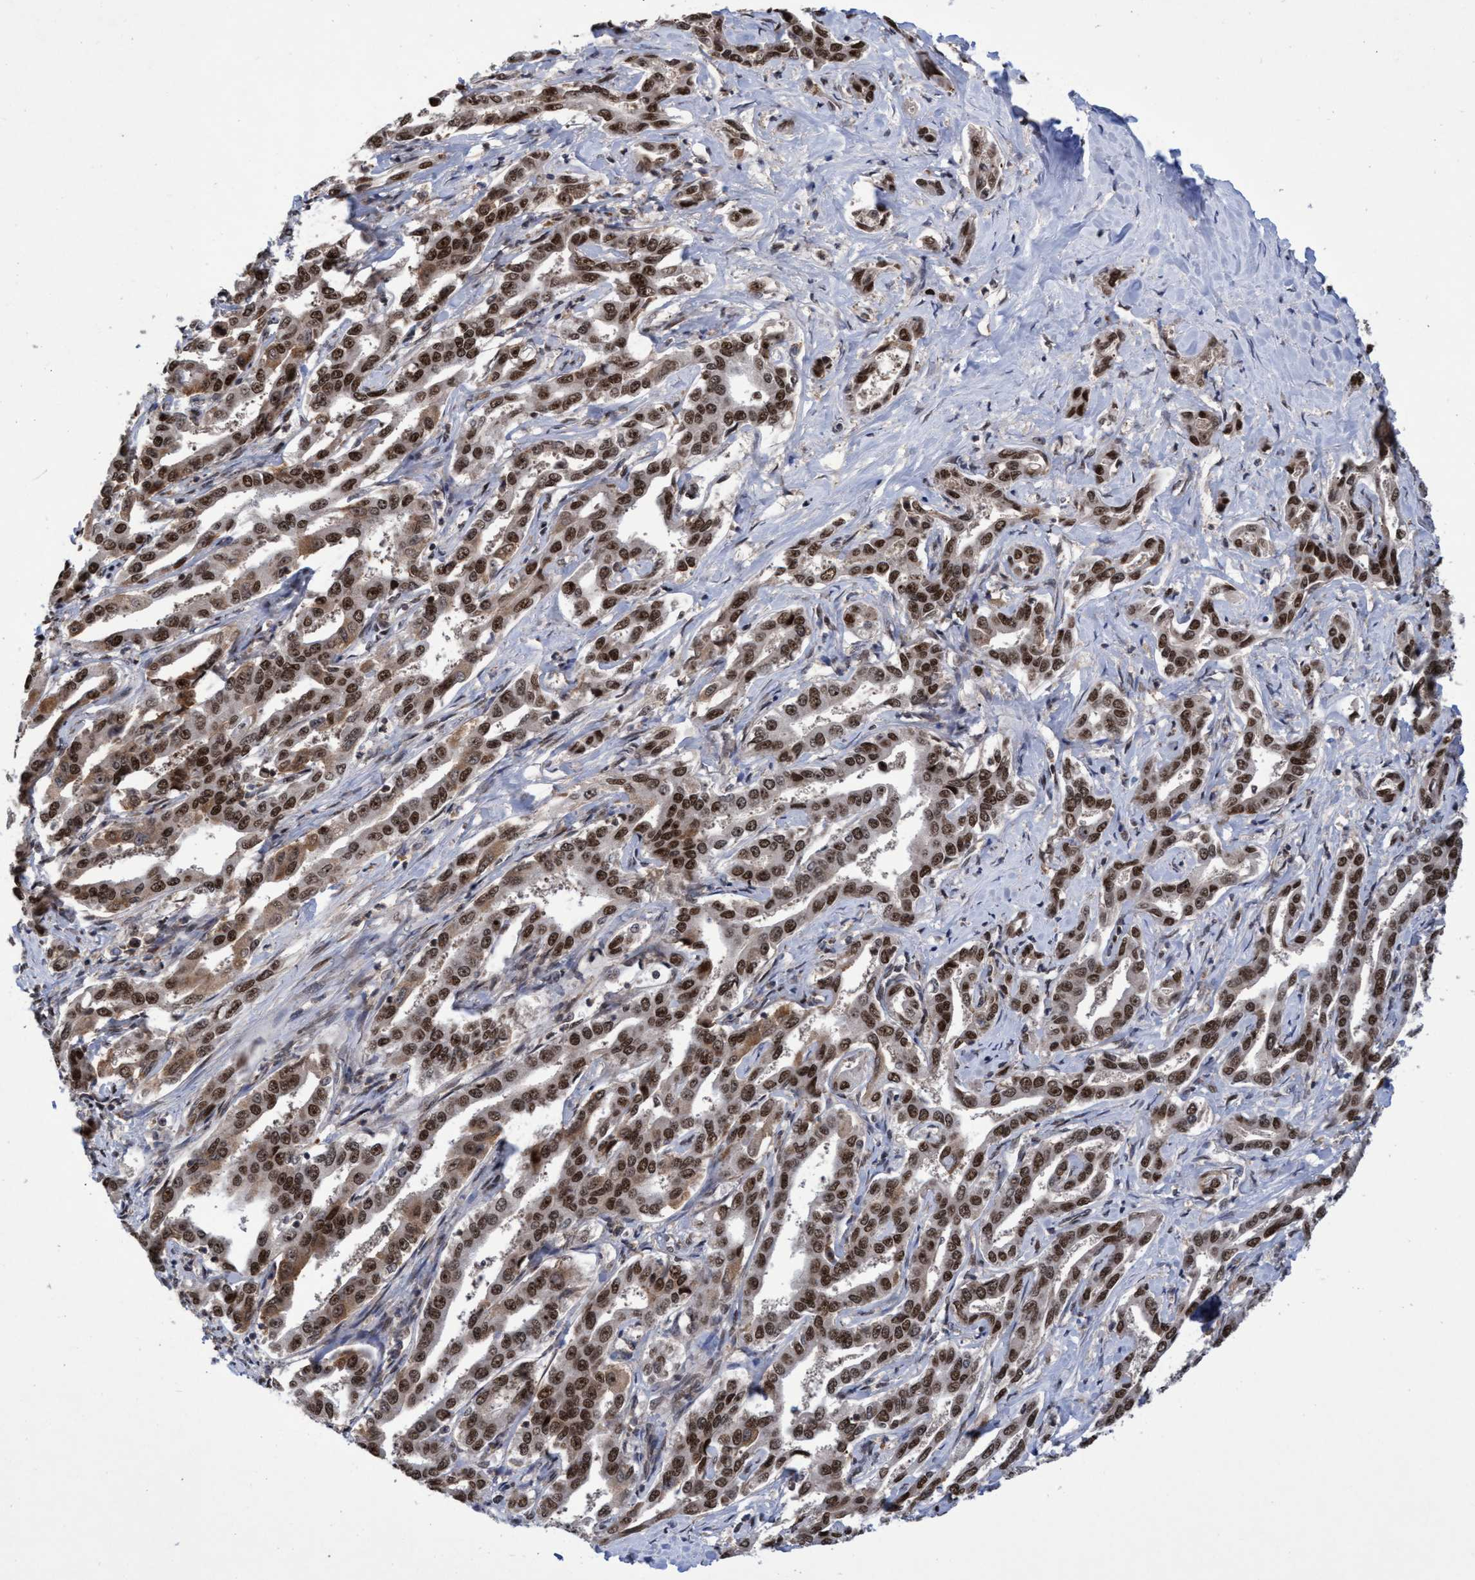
{"staining": {"intensity": "moderate", "quantity": ">75%", "location": "nuclear"}, "tissue": "liver cancer", "cell_type": "Tumor cells", "image_type": "cancer", "snomed": [{"axis": "morphology", "description": "Cholangiocarcinoma"}, {"axis": "topography", "description": "Liver"}], "caption": "Protein expression analysis of human liver cancer (cholangiocarcinoma) reveals moderate nuclear staining in approximately >75% of tumor cells.", "gene": "GTF2F1", "patient": {"sex": "male", "age": 59}}